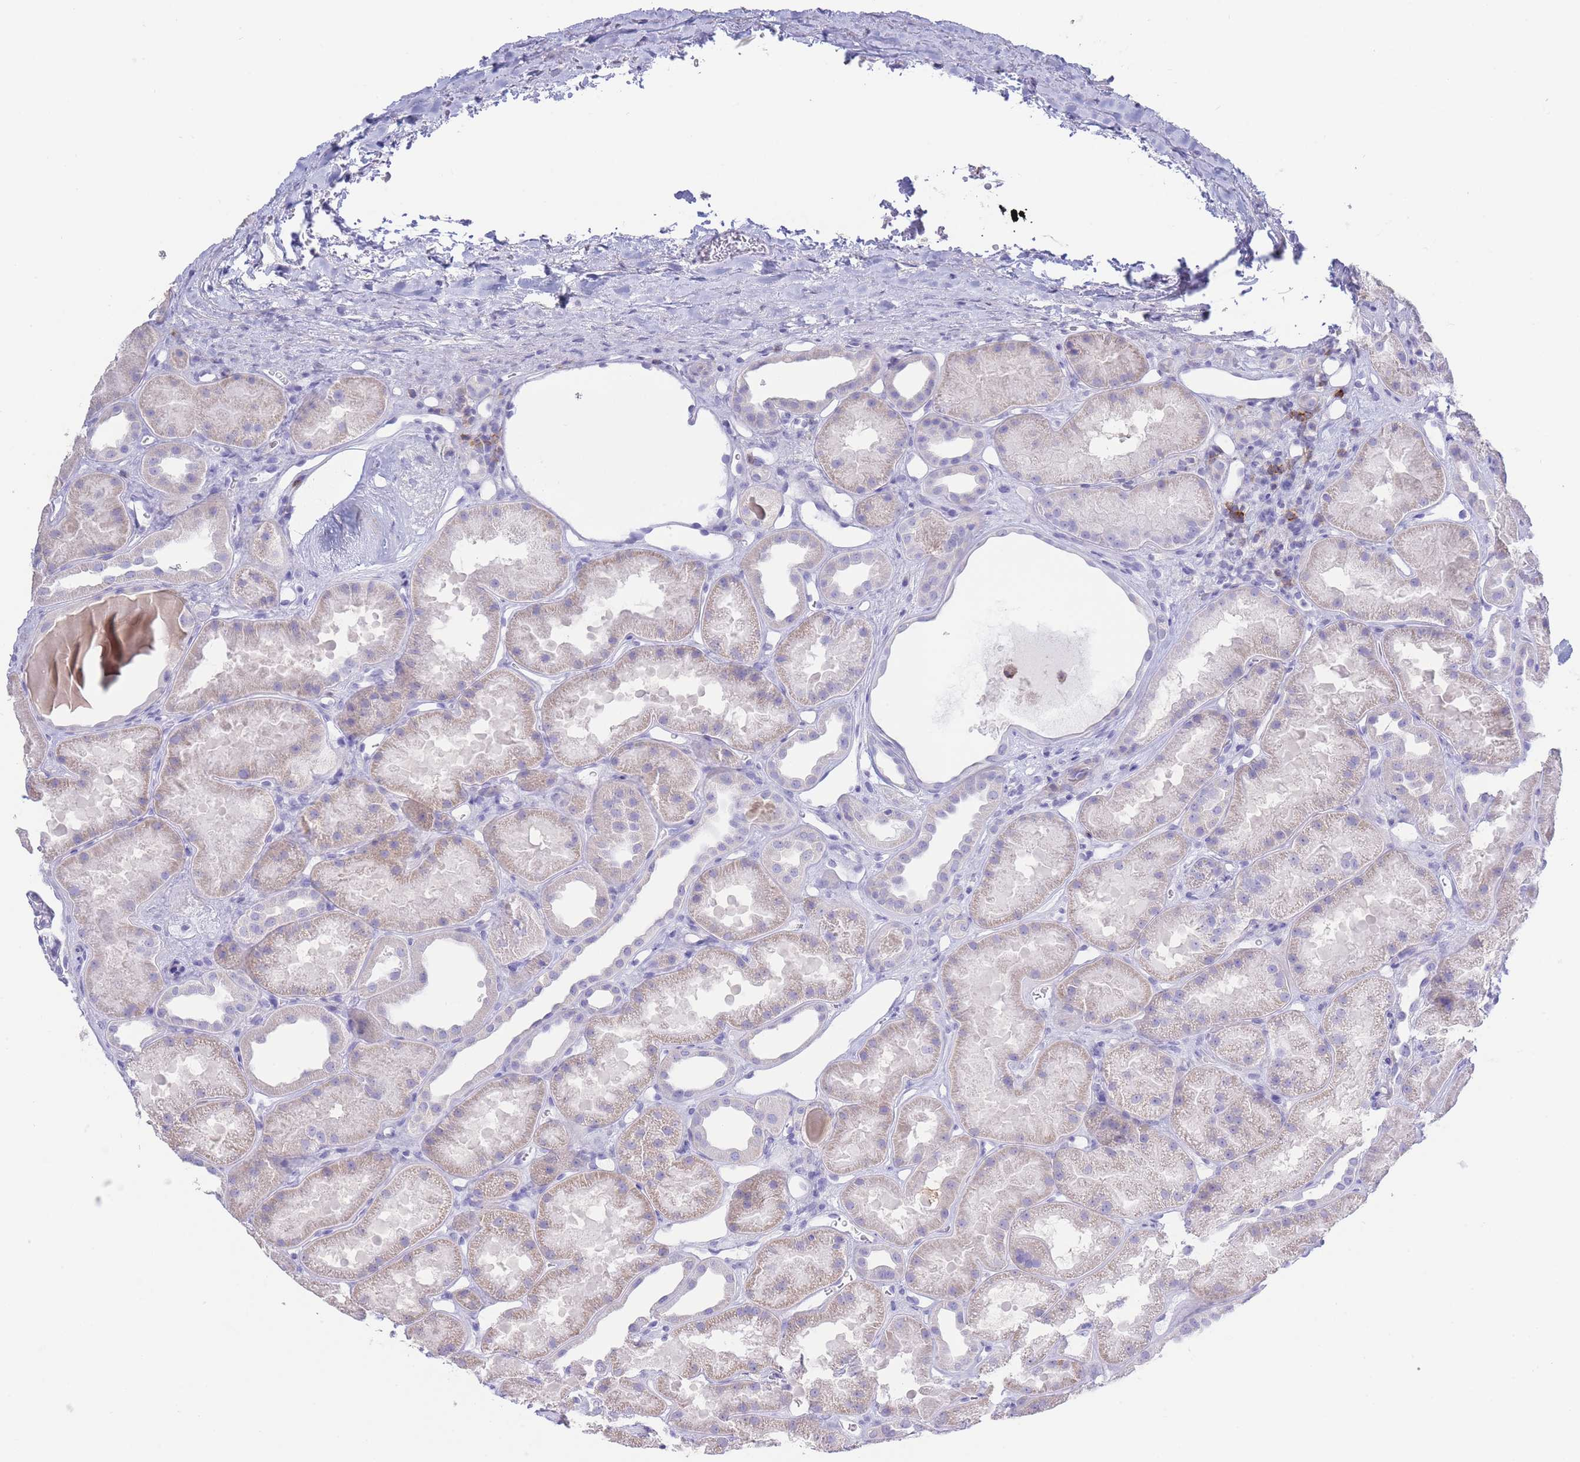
{"staining": {"intensity": "negative", "quantity": "none", "location": "none"}, "tissue": "kidney", "cell_type": "Cells in glomeruli", "image_type": "normal", "snomed": [{"axis": "morphology", "description": "Normal tissue, NOS"}, {"axis": "topography", "description": "Kidney"}], "caption": "The immunohistochemistry (IHC) micrograph has no significant positivity in cells in glomeruli of kidney.", "gene": "CD37", "patient": {"sex": "male", "age": 61}}